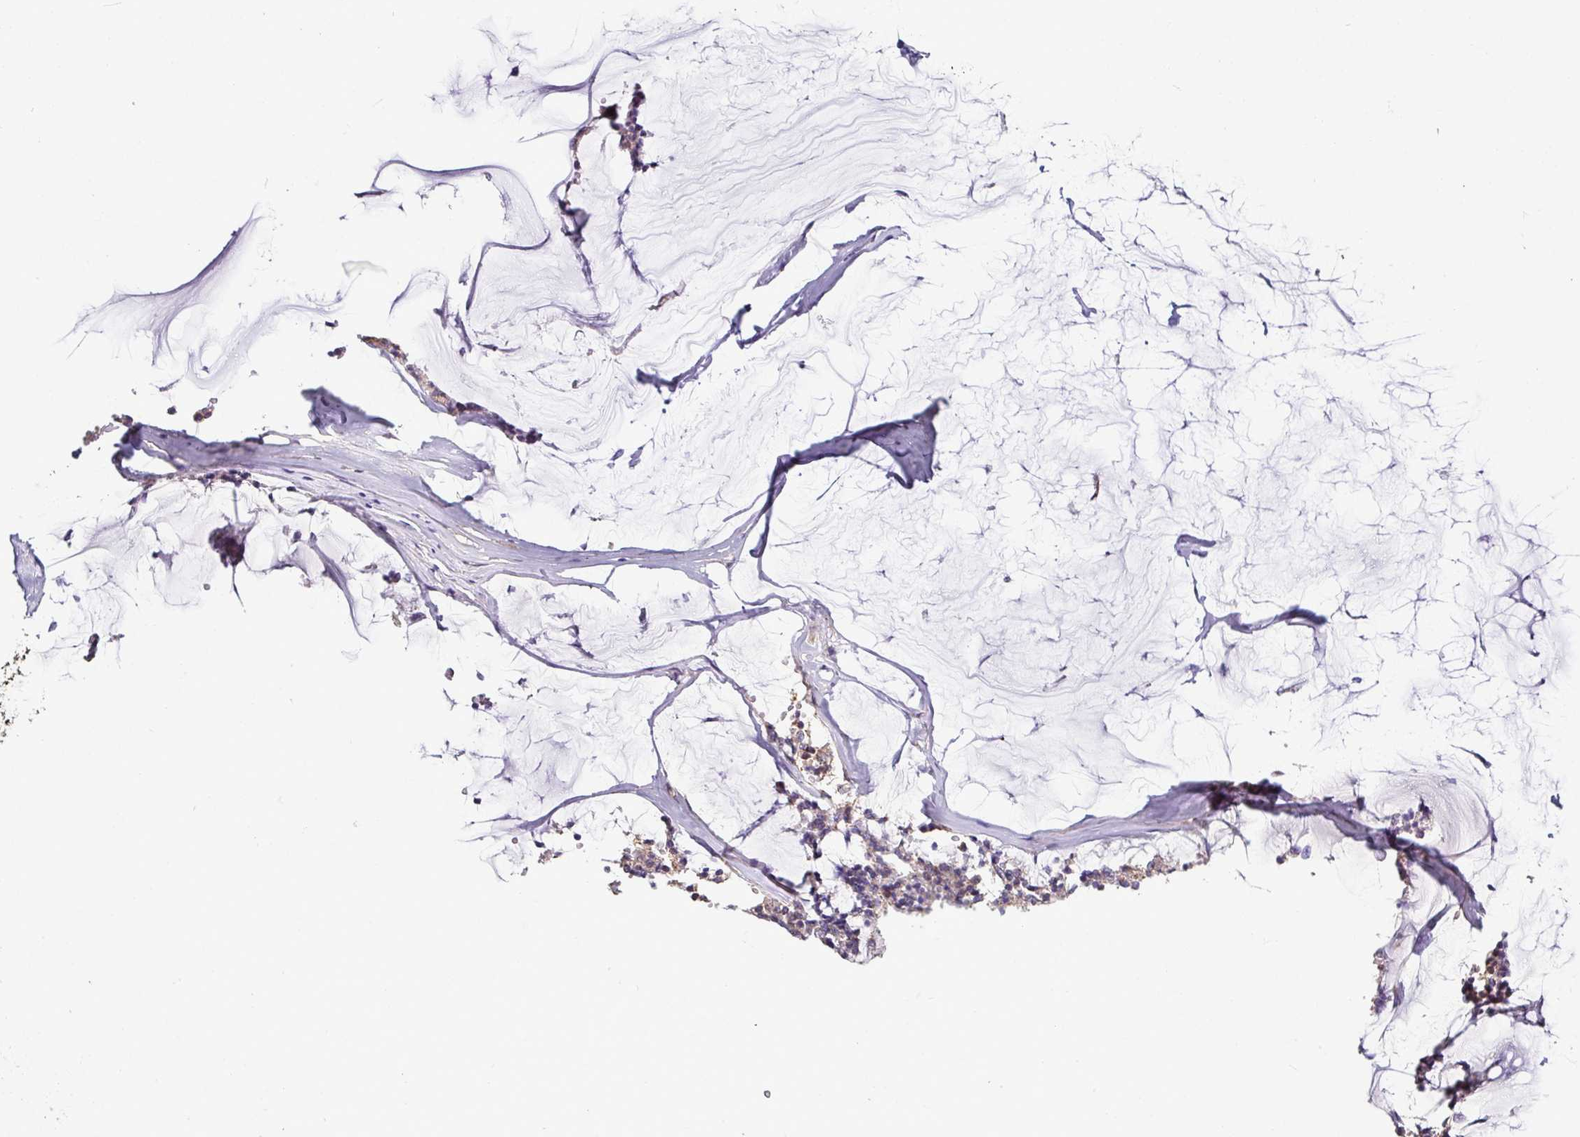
{"staining": {"intensity": "negative", "quantity": "none", "location": "none"}, "tissue": "ovarian cancer", "cell_type": "Tumor cells", "image_type": "cancer", "snomed": [{"axis": "morphology", "description": "Cystadenocarcinoma, mucinous, NOS"}, {"axis": "topography", "description": "Ovary"}], "caption": "Tumor cells show no significant expression in ovarian cancer.", "gene": "CPD", "patient": {"sex": "female", "age": 39}}